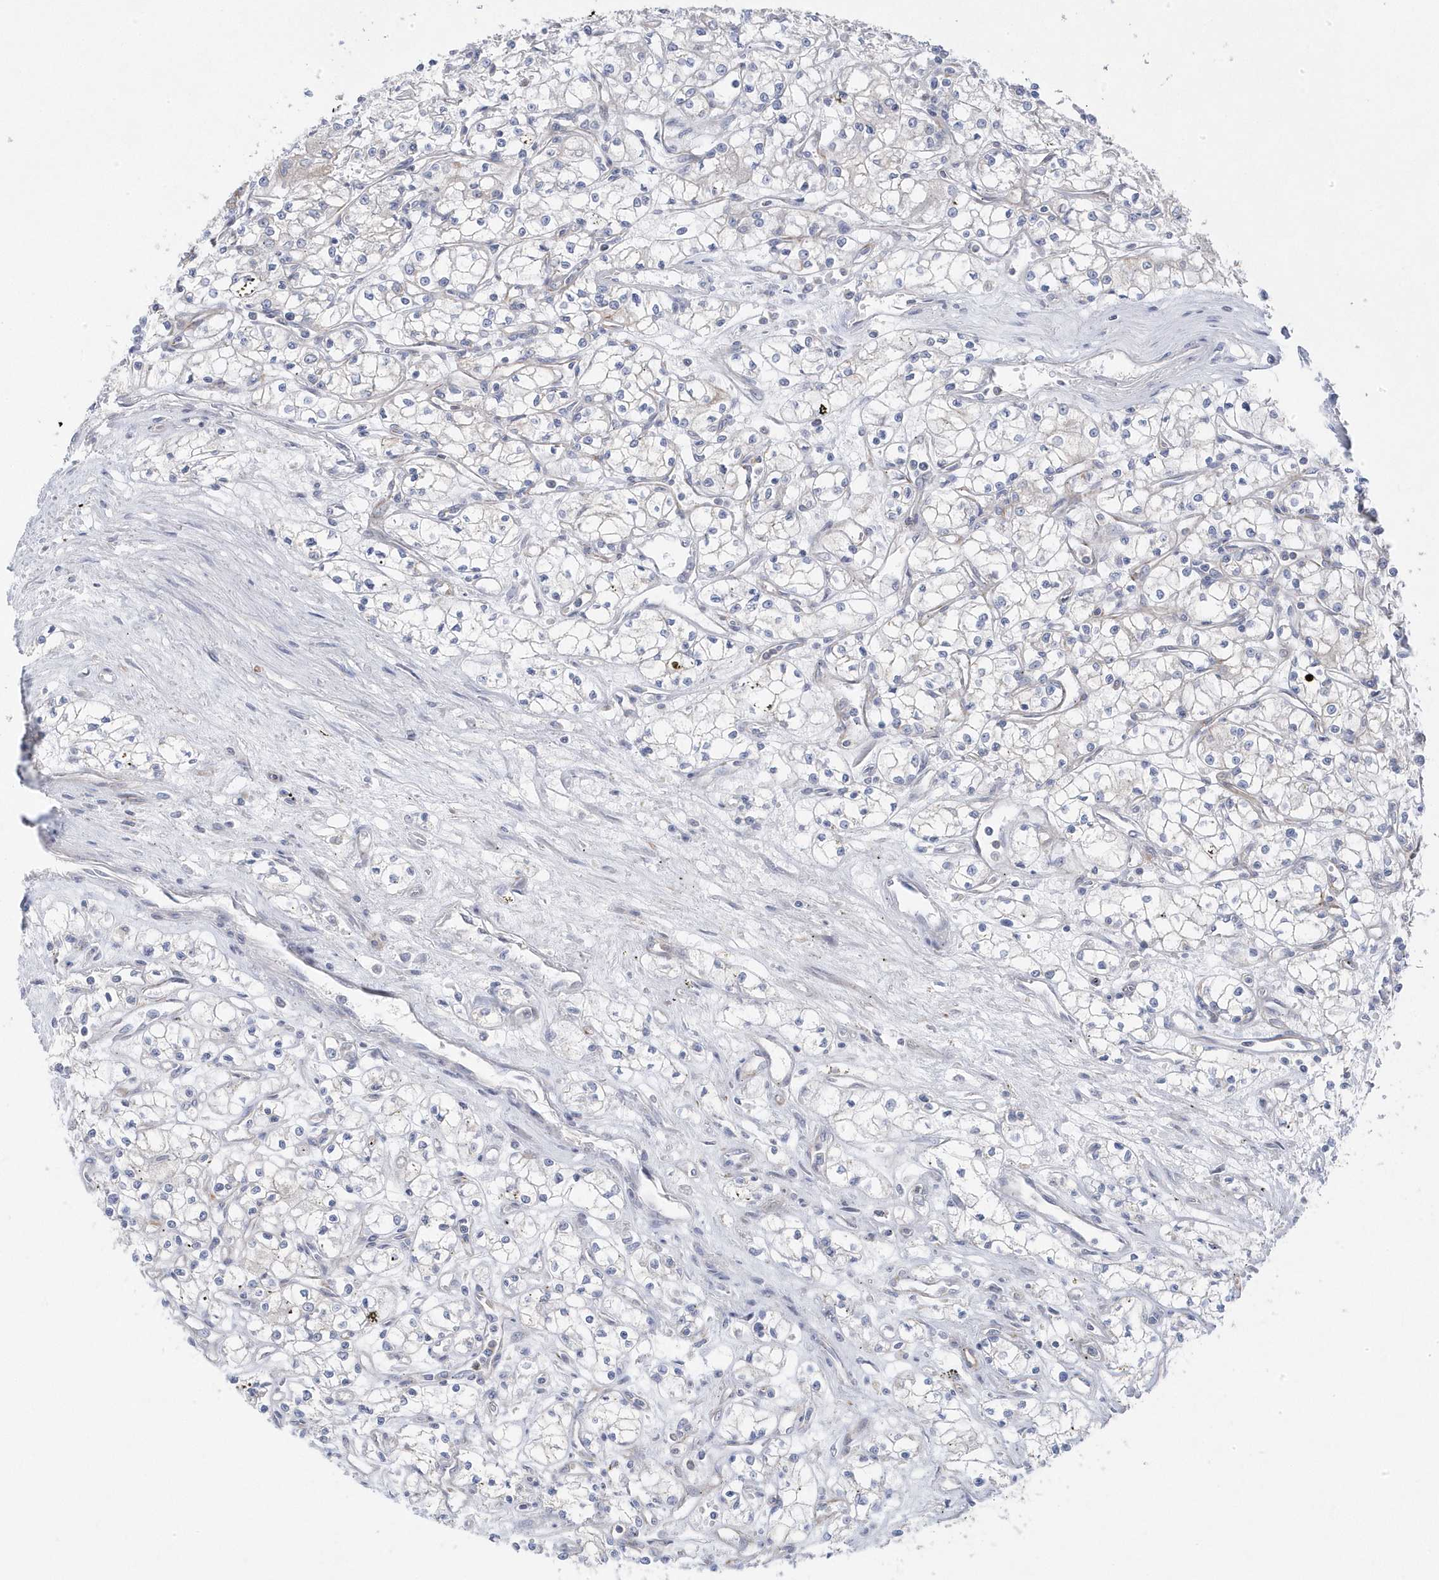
{"staining": {"intensity": "negative", "quantity": "none", "location": "none"}, "tissue": "renal cancer", "cell_type": "Tumor cells", "image_type": "cancer", "snomed": [{"axis": "morphology", "description": "Adenocarcinoma, NOS"}, {"axis": "topography", "description": "Kidney"}], "caption": "Tumor cells show no significant expression in renal cancer (adenocarcinoma). (IHC, brightfield microscopy, high magnification).", "gene": "ANAPC1", "patient": {"sex": "male", "age": 59}}